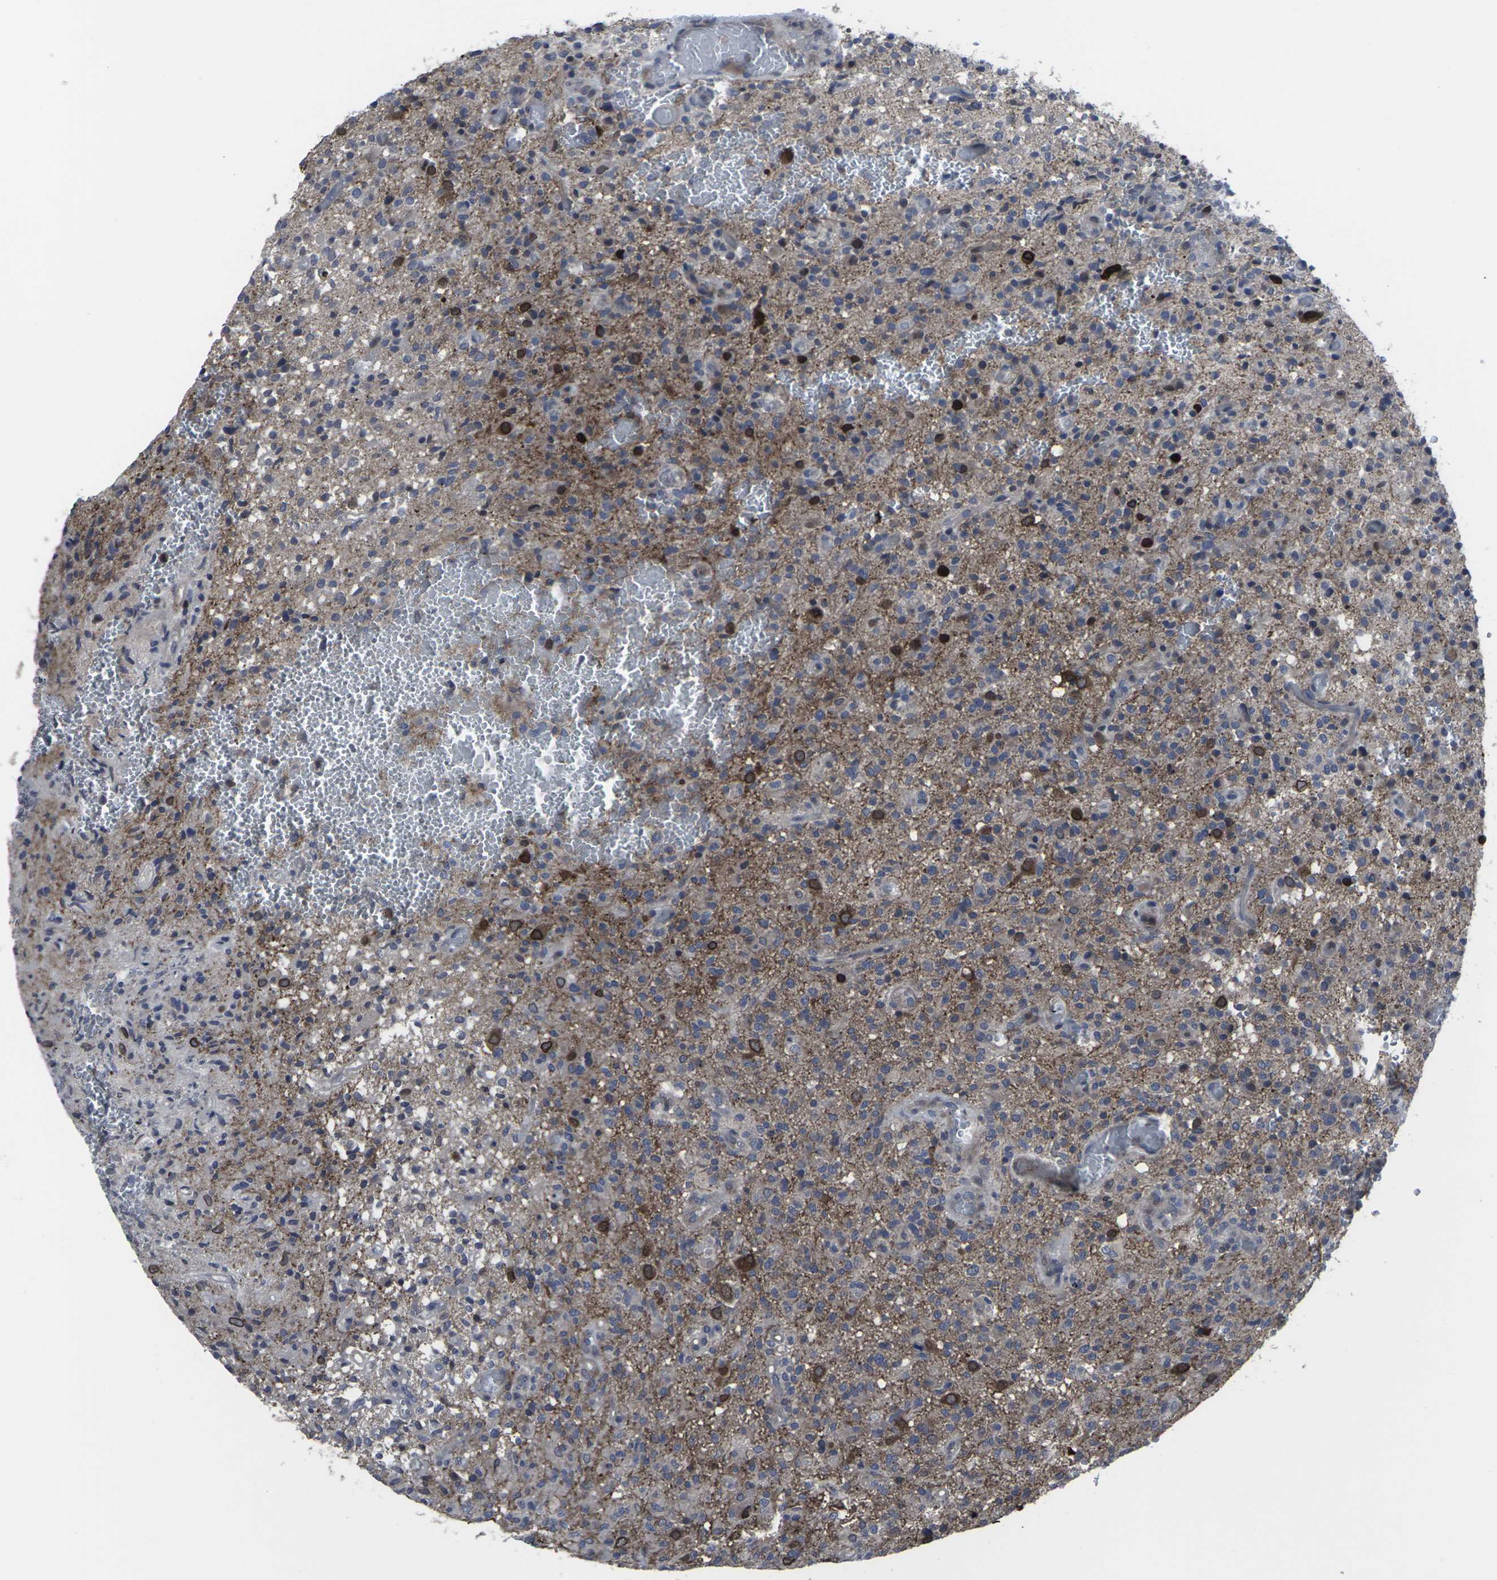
{"staining": {"intensity": "strong", "quantity": "<25%", "location": "cytoplasmic/membranous"}, "tissue": "glioma", "cell_type": "Tumor cells", "image_type": "cancer", "snomed": [{"axis": "morphology", "description": "Glioma, malignant, High grade"}, {"axis": "topography", "description": "Brain"}], "caption": "Immunohistochemistry (IHC) (DAB (3,3'-diaminobenzidine)) staining of high-grade glioma (malignant) exhibits strong cytoplasmic/membranous protein staining in about <25% of tumor cells. (DAB IHC with brightfield microscopy, high magnification).", "gene": "HPRT1", "patient": {"sex": "male", "age": 71}}